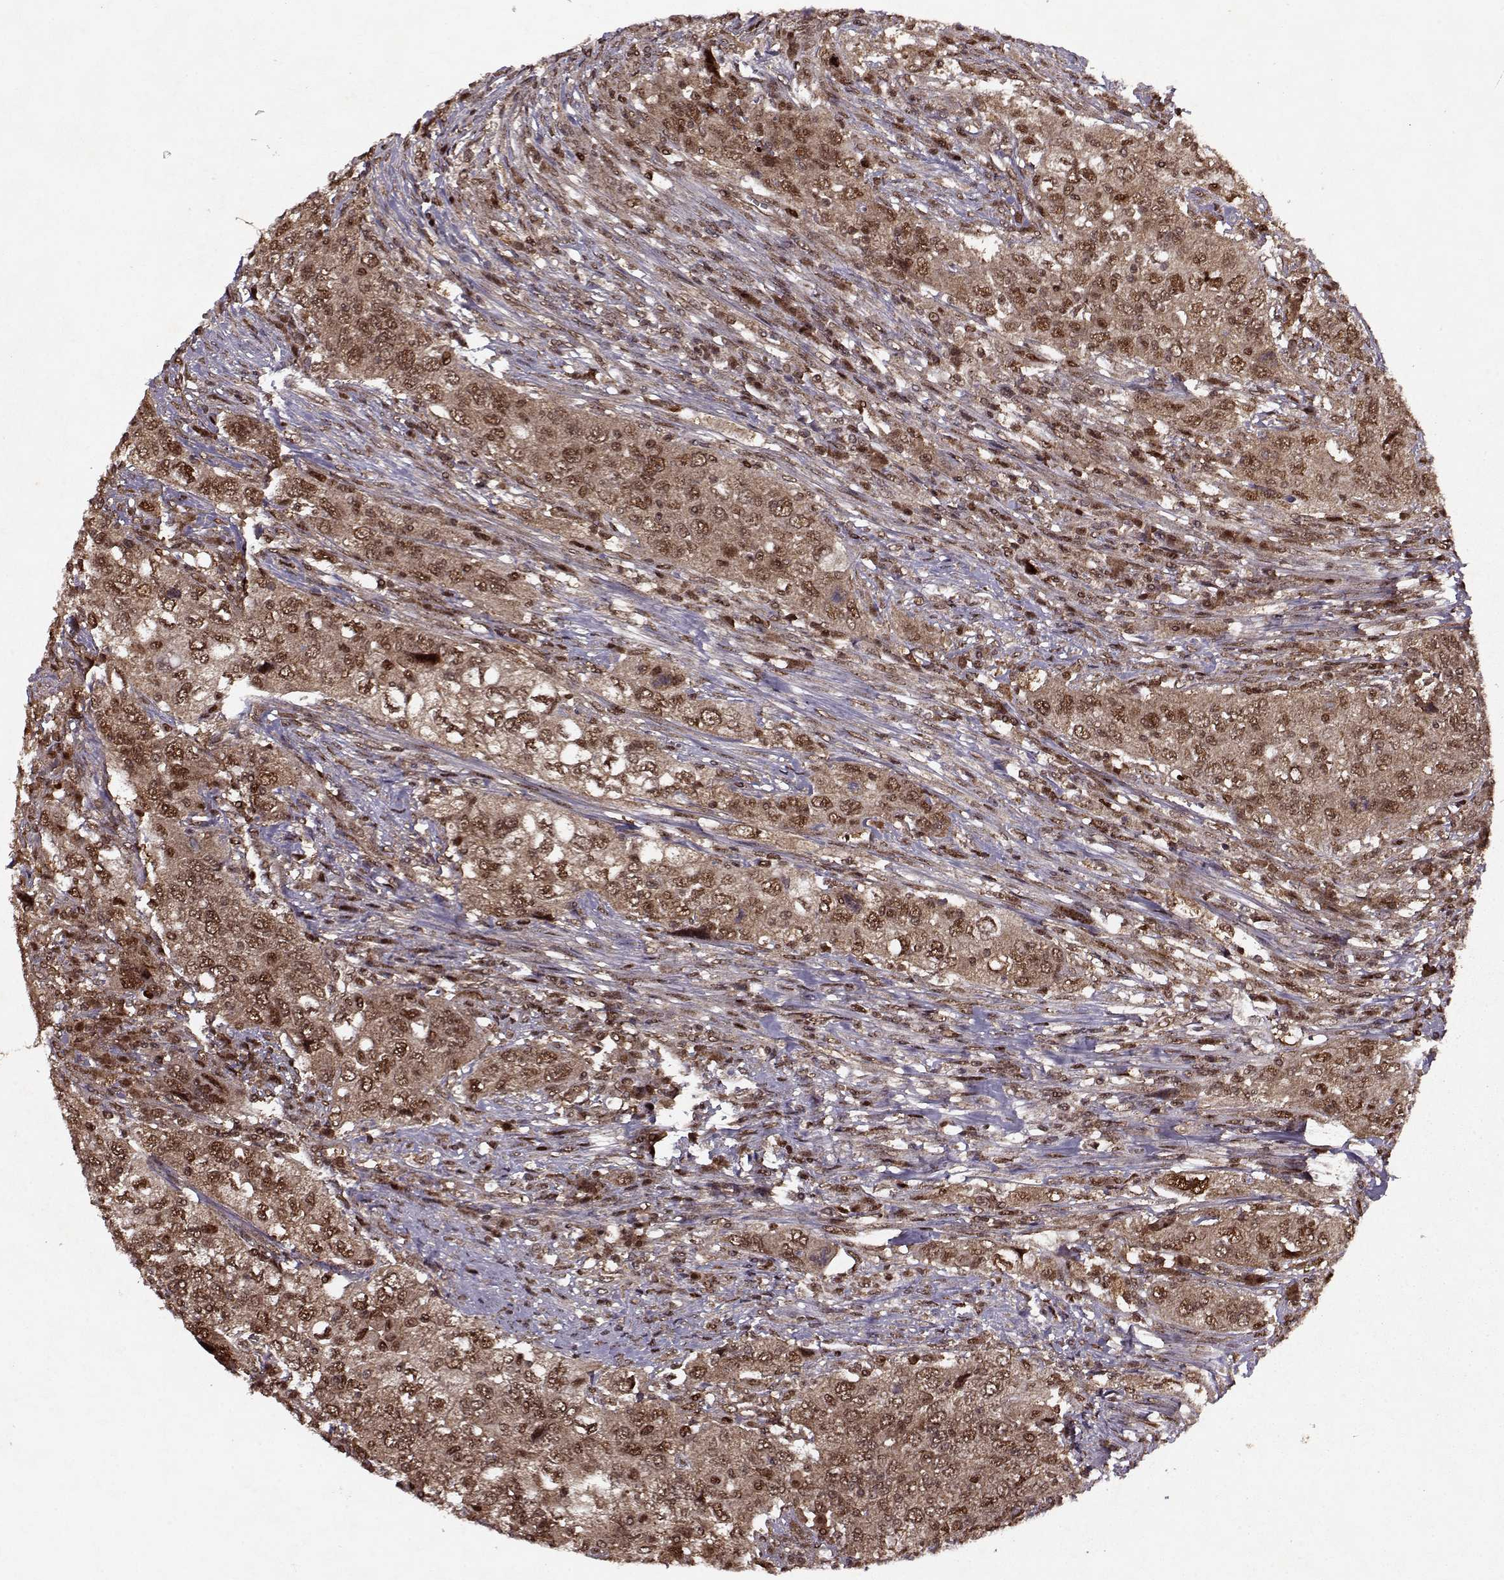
{"staining": {"intensity": "strong", "quantity": ">75%", "location": "cytoplasmic/membranous,nuclear"}, "tissue": "urothelial cancer", "cell_type": "Tumor cells", "image_type": "cancer", "snomed": [{"axis": "morphology", "description": "Urothelial carcinoma, High grade"}, {"axis": "topography", "description": "Urinary bladder"}], "caption": "Tumor cells show strong cytoplasmic/membranous and nuclear expression in about >75% of cells in urothelial carcinoma (high-grade).", "gene": "PSMA7", "patient": {"sex": "male", "age": 76}}